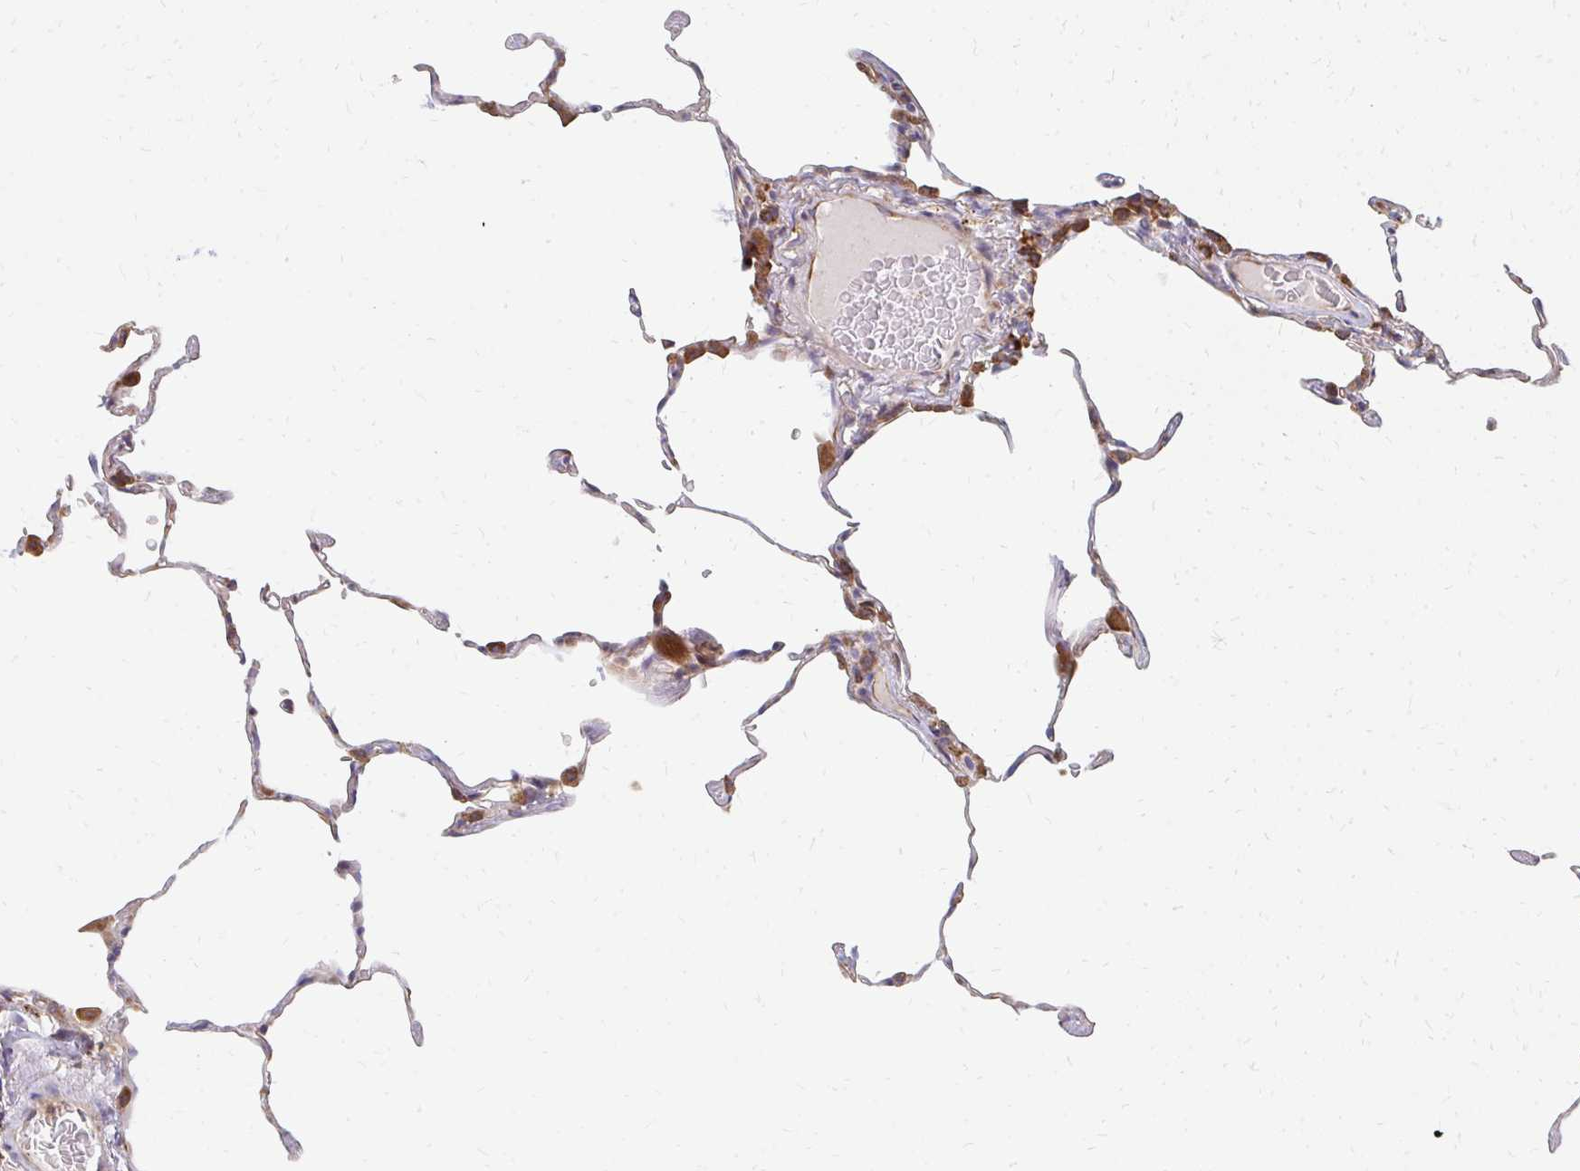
{"staining": {"intensity": "moderate", "quantity": "<25%", "location": "cytoplasmic/membranous"}, "tissue": "lung", "cell_type": "Alveolar cells", "image_type": "normal", "snomed": [{"axis": "morphology", "description": "Normal tissue, NOS"}, {"axis": "topography", "description": "Lung"}], "caption": "Protein expression analysis of benign lung displays moderate cytoplasmic/membranous expression in approximately <25% of alveolar cells.", "gene": "PPP1R13L", "patient": {"sex": "female", "age": 57}}